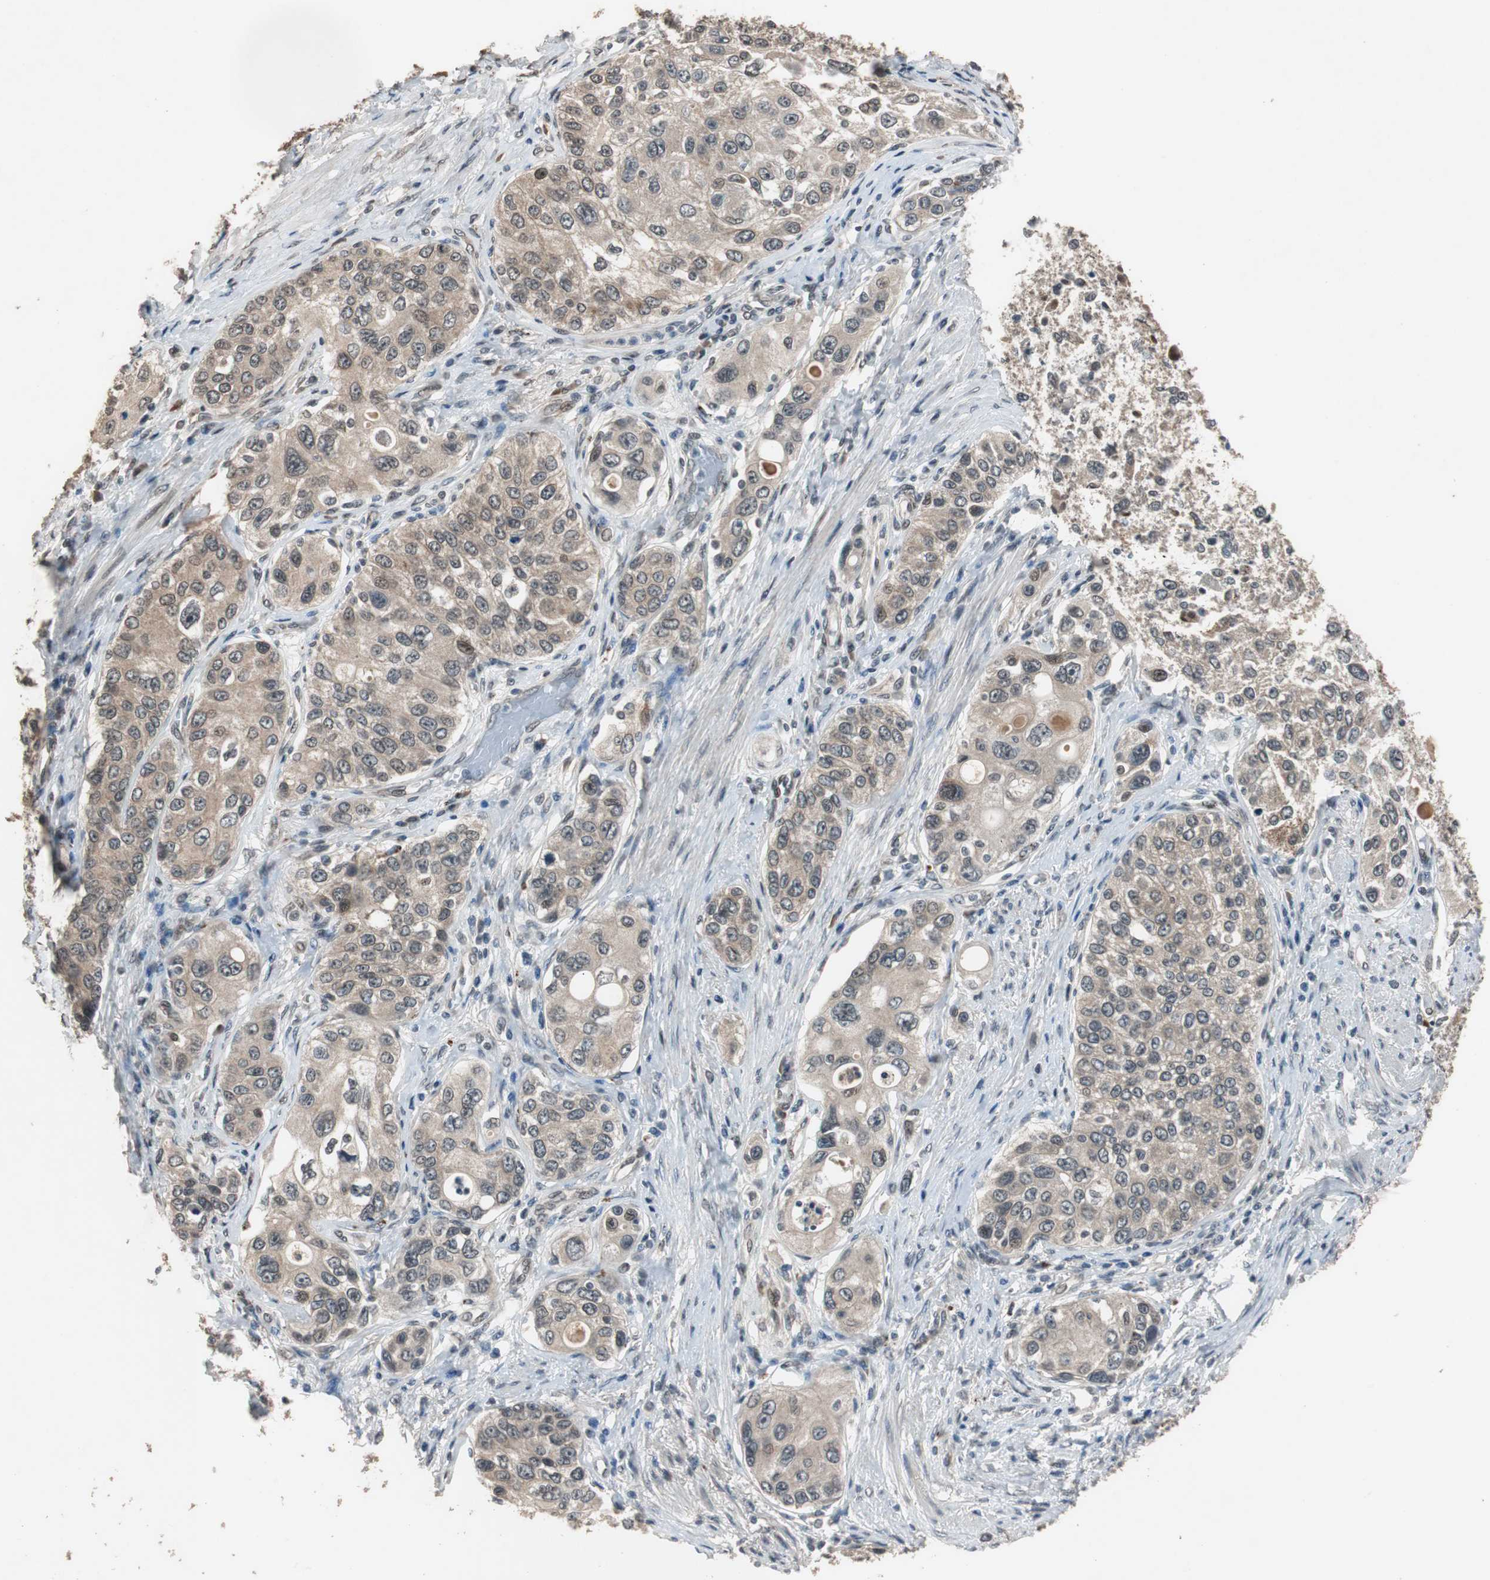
{"staining": {"intensity": "weak", "quantity": ">75%", "location": "cytoplasmic/membranous"}, "tissue": "urothelial cancer", "cell_type": "Tumor cells", "image_type": "cancer", "snomed": [{"axis": "morphology", "description": "Urothelial carcinoma, High grade"}, {"axis": "topography", "description": "Urinary bladder"}], "caption": "Urothelial carcinoma (high-grade) was stained to show a protein in brown. There is low levels of weak cytoplasmic/membranous staining in approximately >75% of tumor cells.", "gene": "BOLA1", "patient": {"sex": "female", "age": 56}}